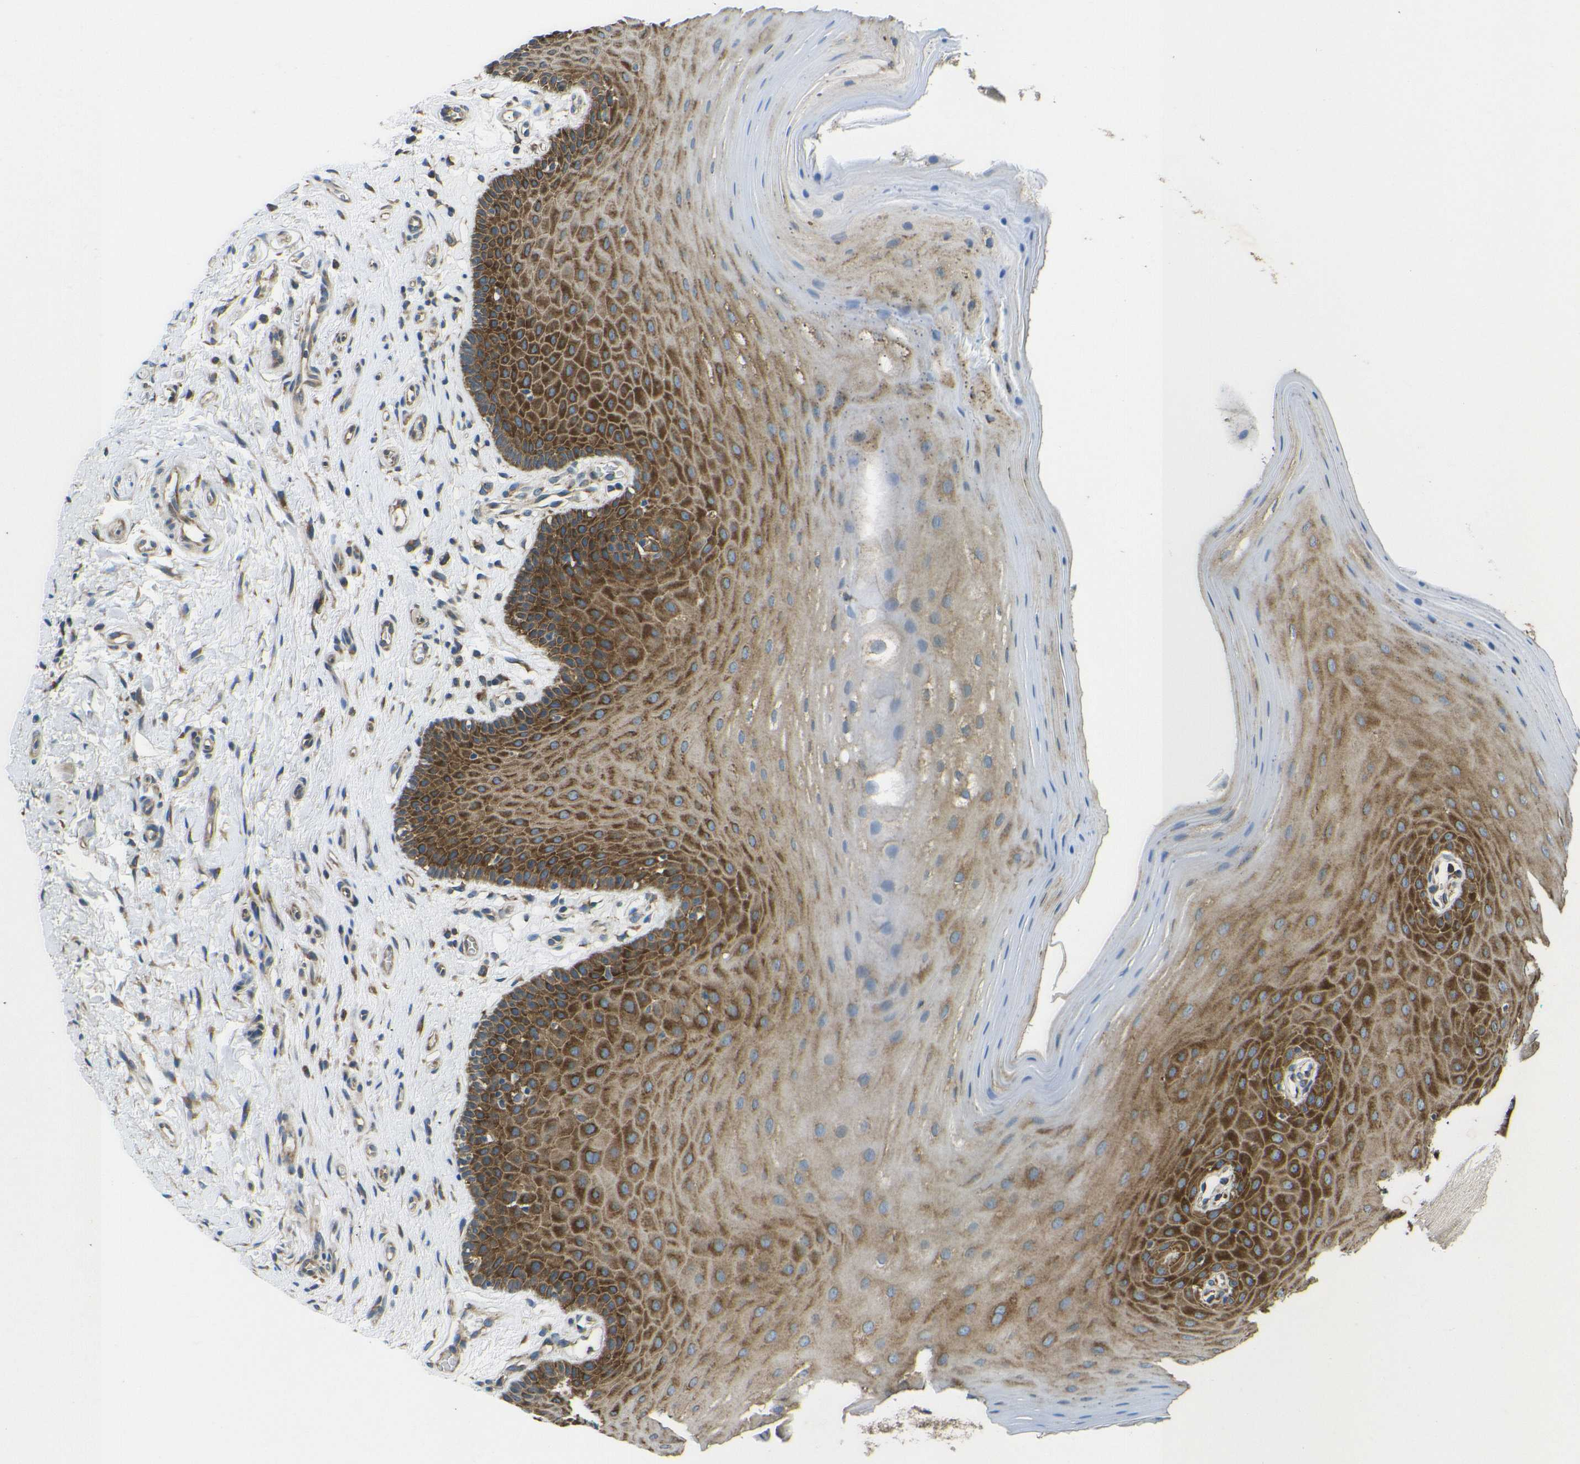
{"staining": {"intensity": "strong", "quantity": ">75%", "location": "cytoplasmic/membranous"}, "tissue": "oral mucosa", "cell_type": "Squamous epithelial cells", "image_type": "normal", "snomed": [{"axis": "morphology", "description": "Normal tissue, NOS"}, {"axis": "topography", "description": "Skeletal muscle"}, {"axis": "topography", "description": "Oral tissue"}], "caption": "About >75% of squamous epithelial cells in normal oral mucosa reveal strong cytoplasmic/membranous protein expression as visualized by brown immunohistochemical staining.", "gene": "RPSA", "patient": {"sex": "male", "age": 58}}